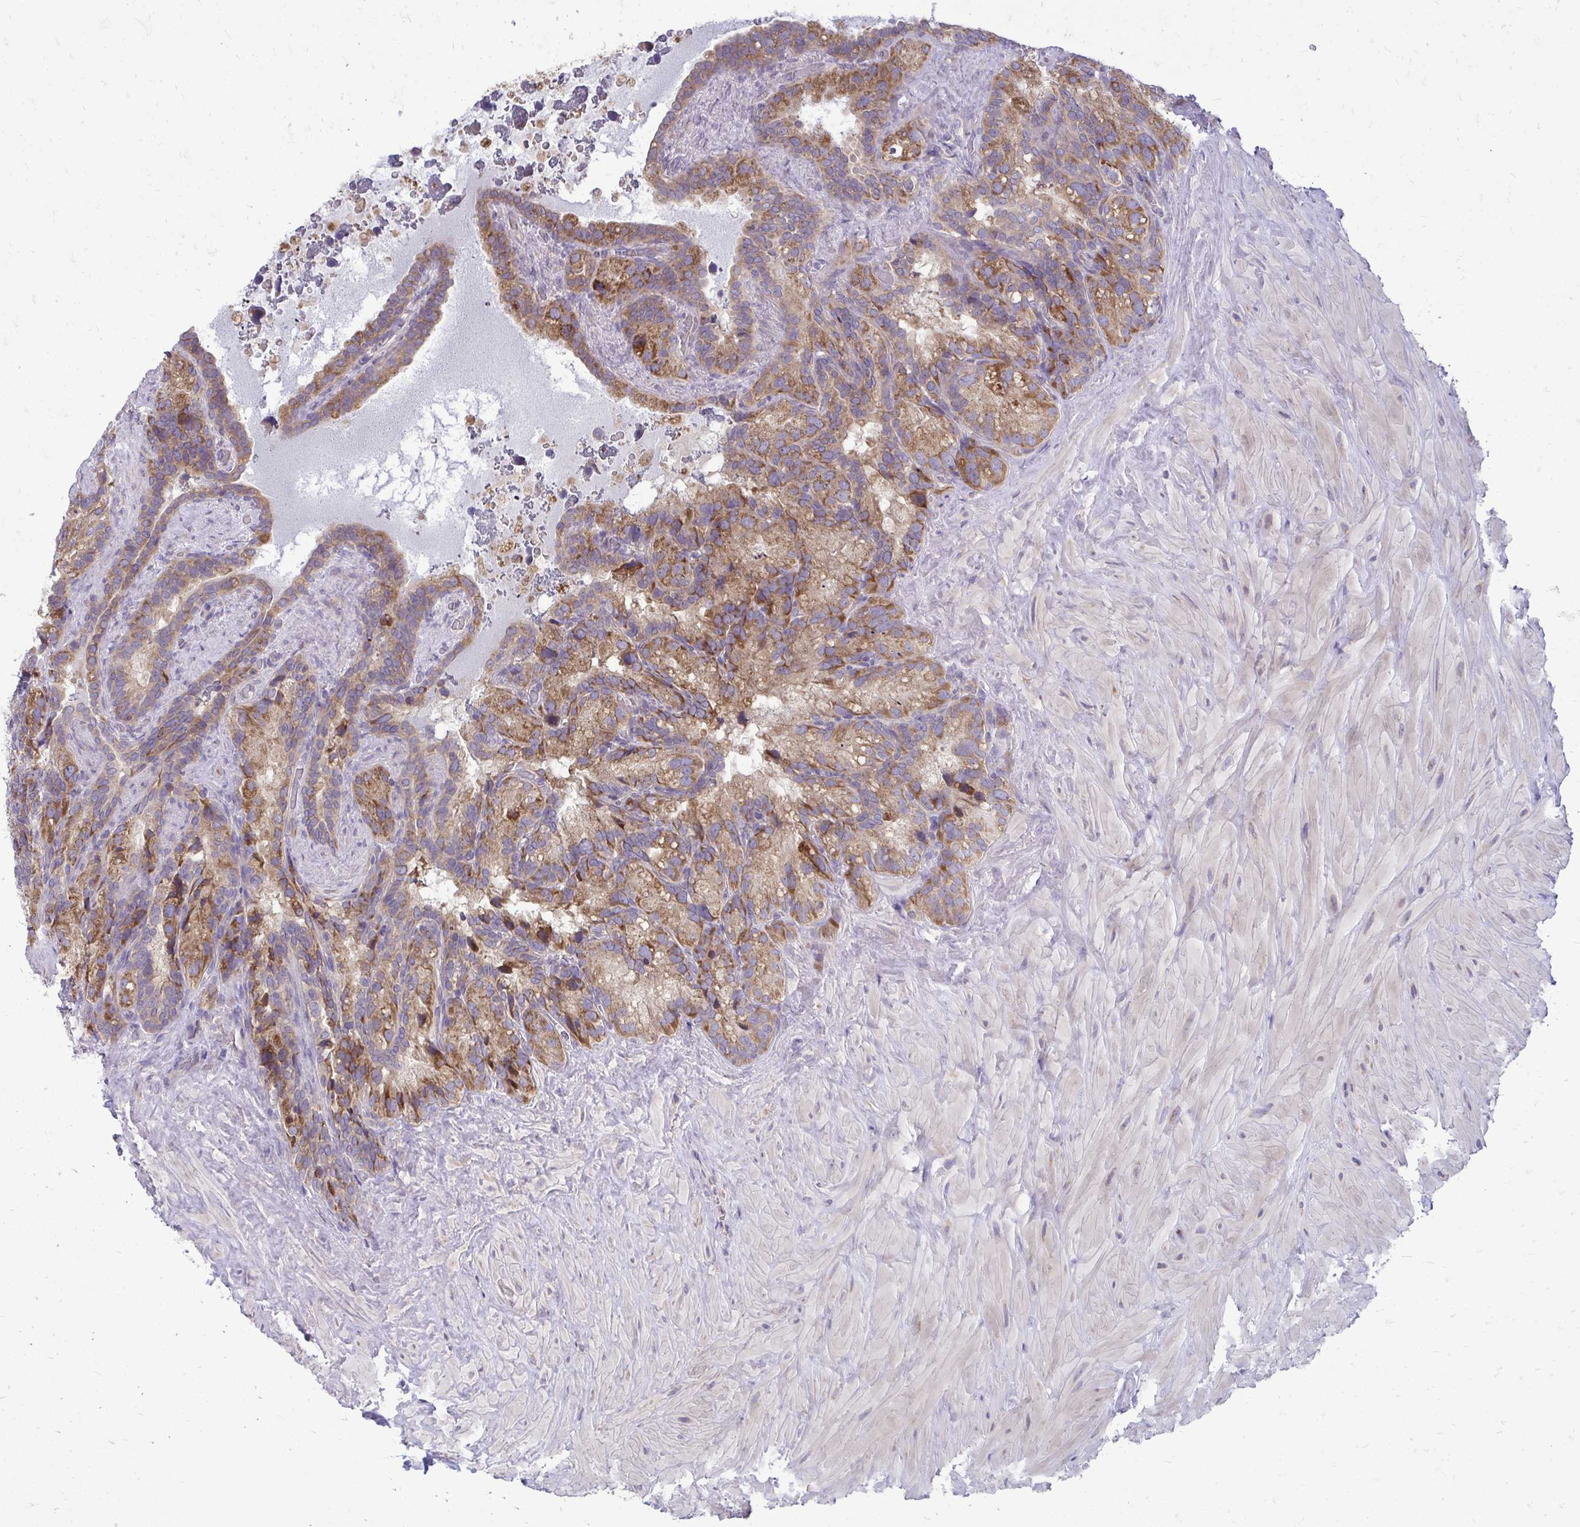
{"staining": {"intensity": "moderate", "quantity": ">75%", "location": "cytoplasmic/membranous"}, "tissue": "seminal vesicle", "cell_type": "Glandular cells", "image_type": "normal", "snomed": [{"axis": "morphology", "description": "Normal tissue, NOS"}, {"axis": "topography", "description": "Seminal veicle"}], "caption": "IHC staining of unremarkable seminal vesicle, which reveals medium levels of moderate cytoplasmic/membranous expression in approximately >75% of glandular cells indicating moderate cytoplasmic/membranous protein staining. The staining was performed using DAB (3,3'-diaminobenzidine) (brown) for protein detection and nuclei were counterstained in hematoxylin (blue).", "gene": "RPLP2", "patient": {"sex": "male", "age": 60}}